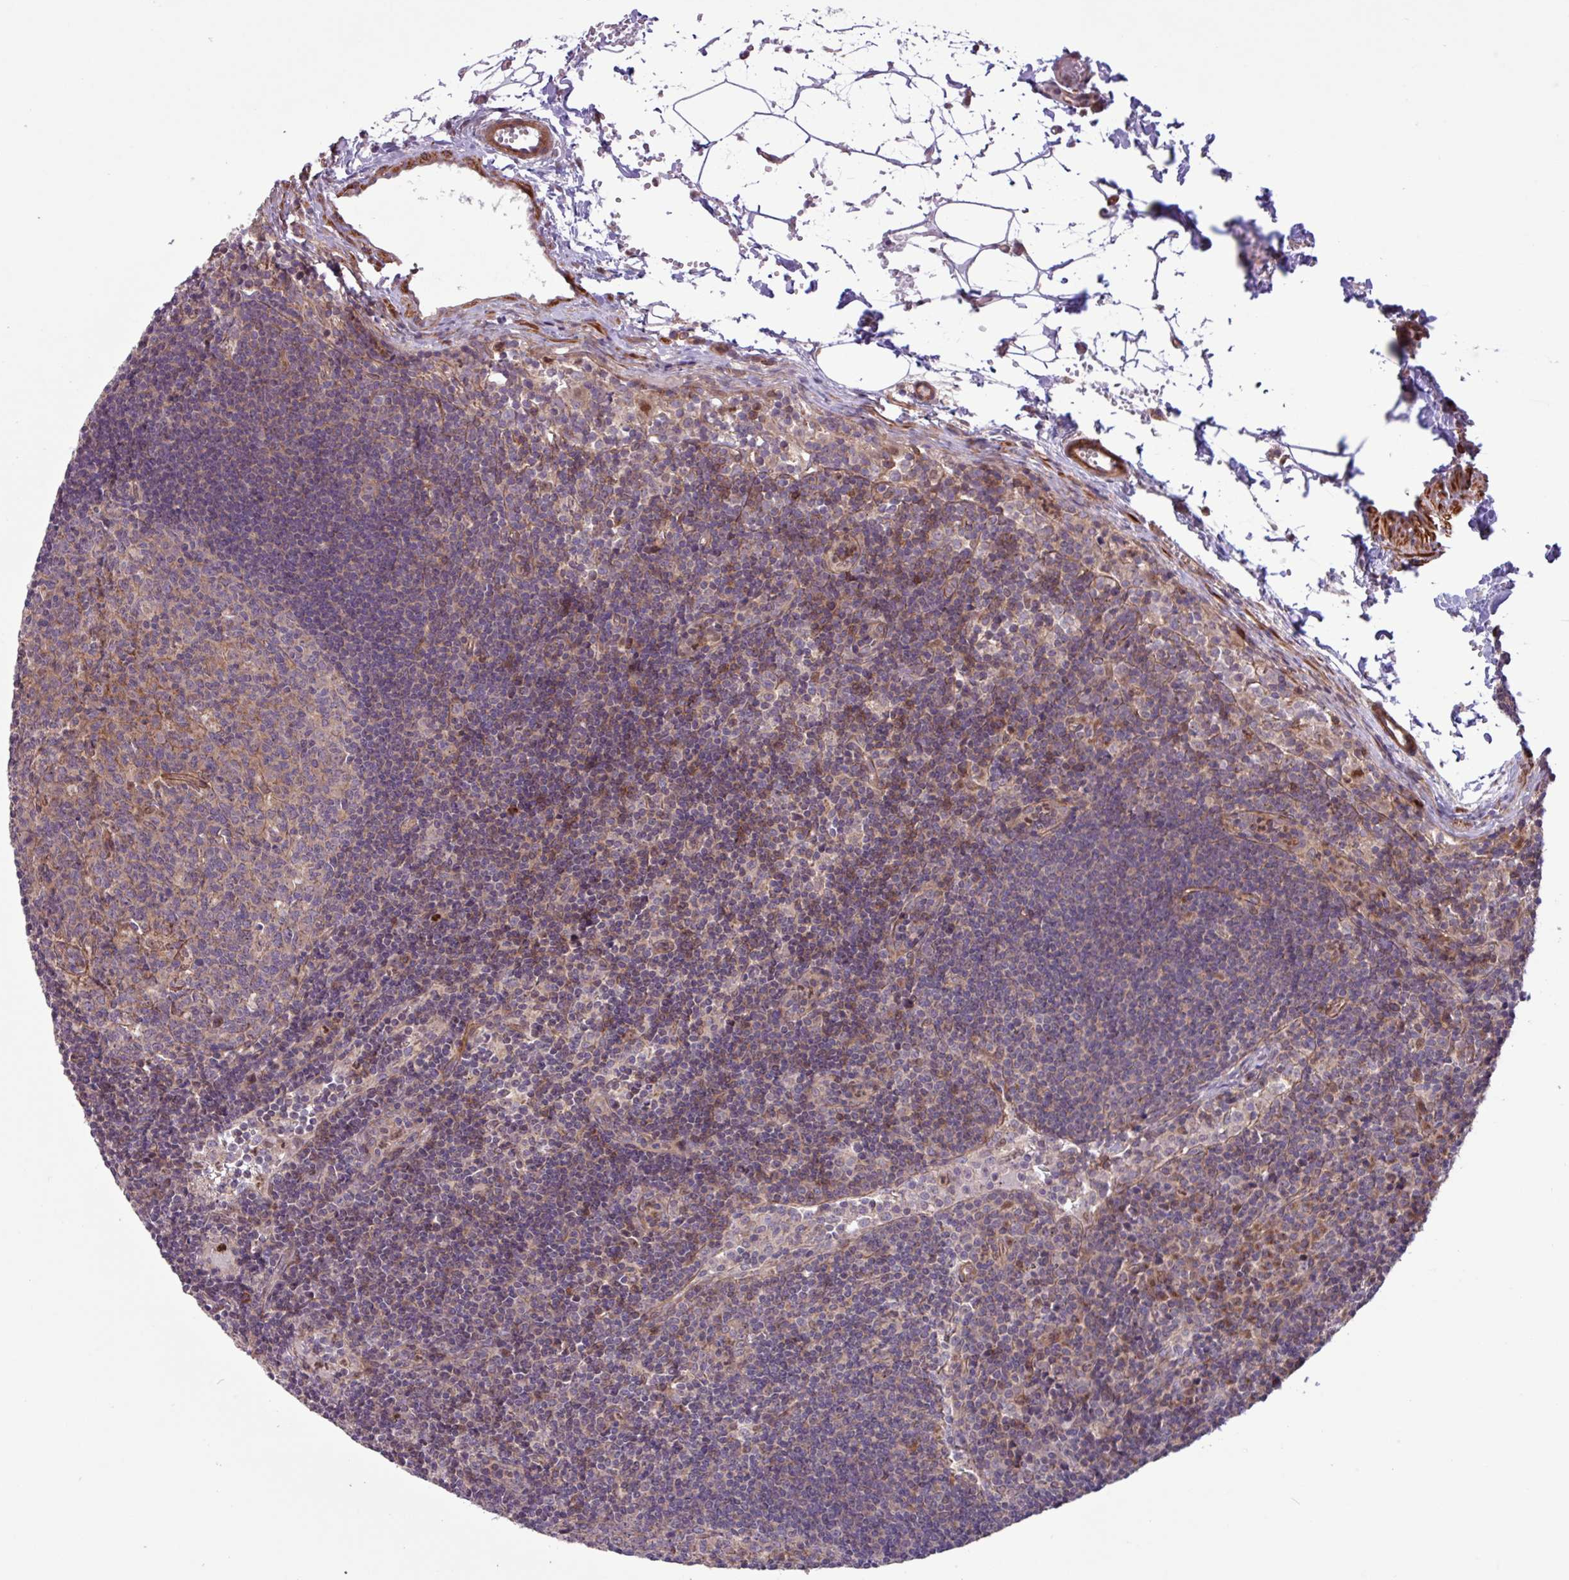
{"staining": {"intensity": "negative", "quantity": "none", "location": "none"}, "tissue": "lymph node", "cell_type": "Germinal center cells", "image_type": "normal", "snomed": [{"axis": "morphology", "description": "Normal tissue, NOS"}, {"axis": "topography", "description": "Lymph node"}], "caption": "Histopathology image shows no protein expression in germinal center cells of benign lymph node. (Brightfield microscopy of DAB immunohistochemistry at high magnification).", "gene": "CNTRL", "patient": {"sex": "female", "age": 29}}